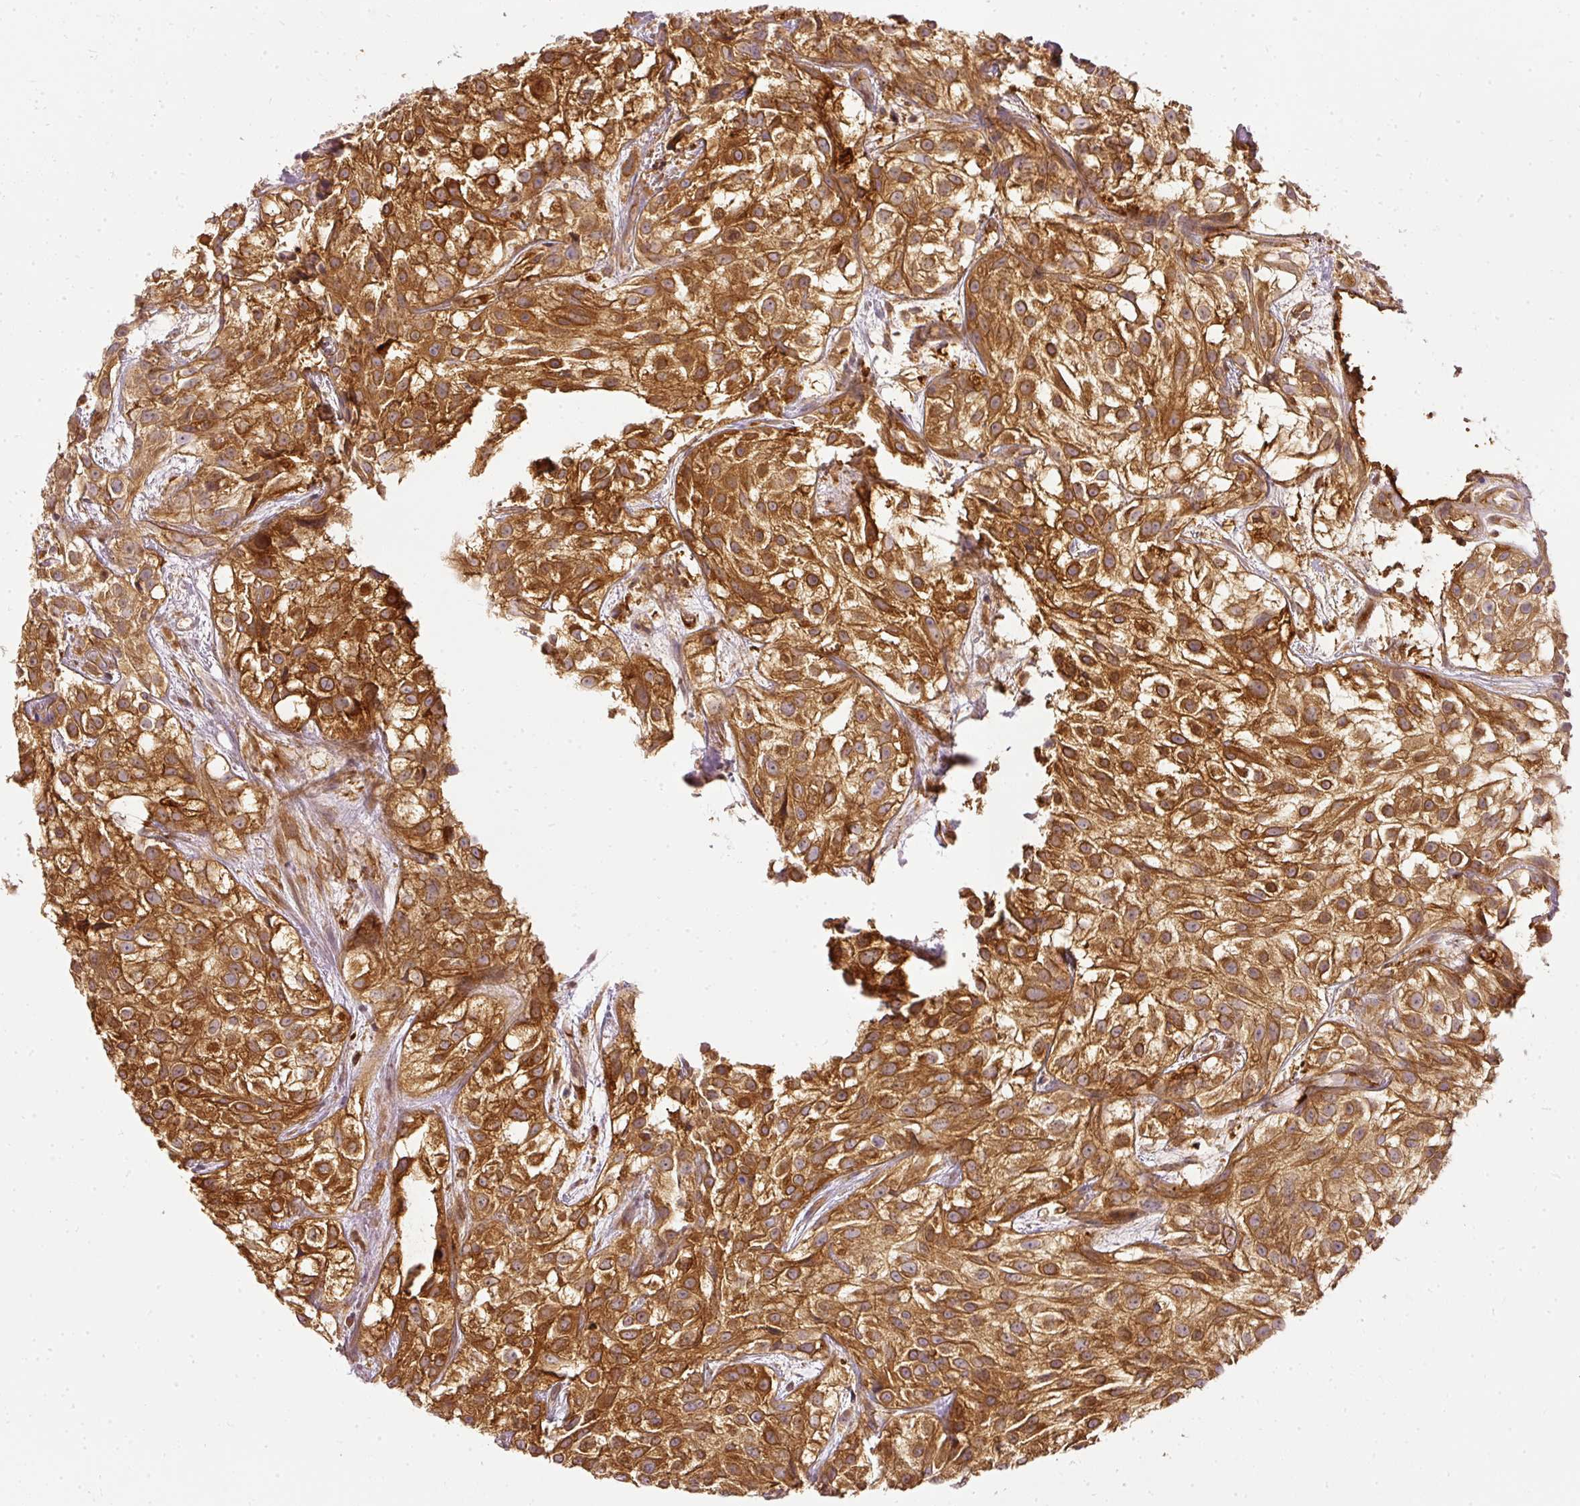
{"staining": {"intensity": "strong", "quantity": ">75%", "location": "cytoplasmic/membranous"}, "tissue": "urothelial cancer", "cell_type": "Tumor cells", "image_type": "cancer", "snomed": [{"axis": "morphology", "description": "Urothelial carcinoma, High grade"}, {"axis": "topography", "description": "Urinary bladder"}], "caption": "A high-resolution image shows immunohistochemistry (IHC) staining of urothelial cancer, which exhibits strong cytoplasmic/membranous positivity in about >75% of tumor cells.", "gene": "ARMH3", "patient": {"sex": "male", "age": 56}}